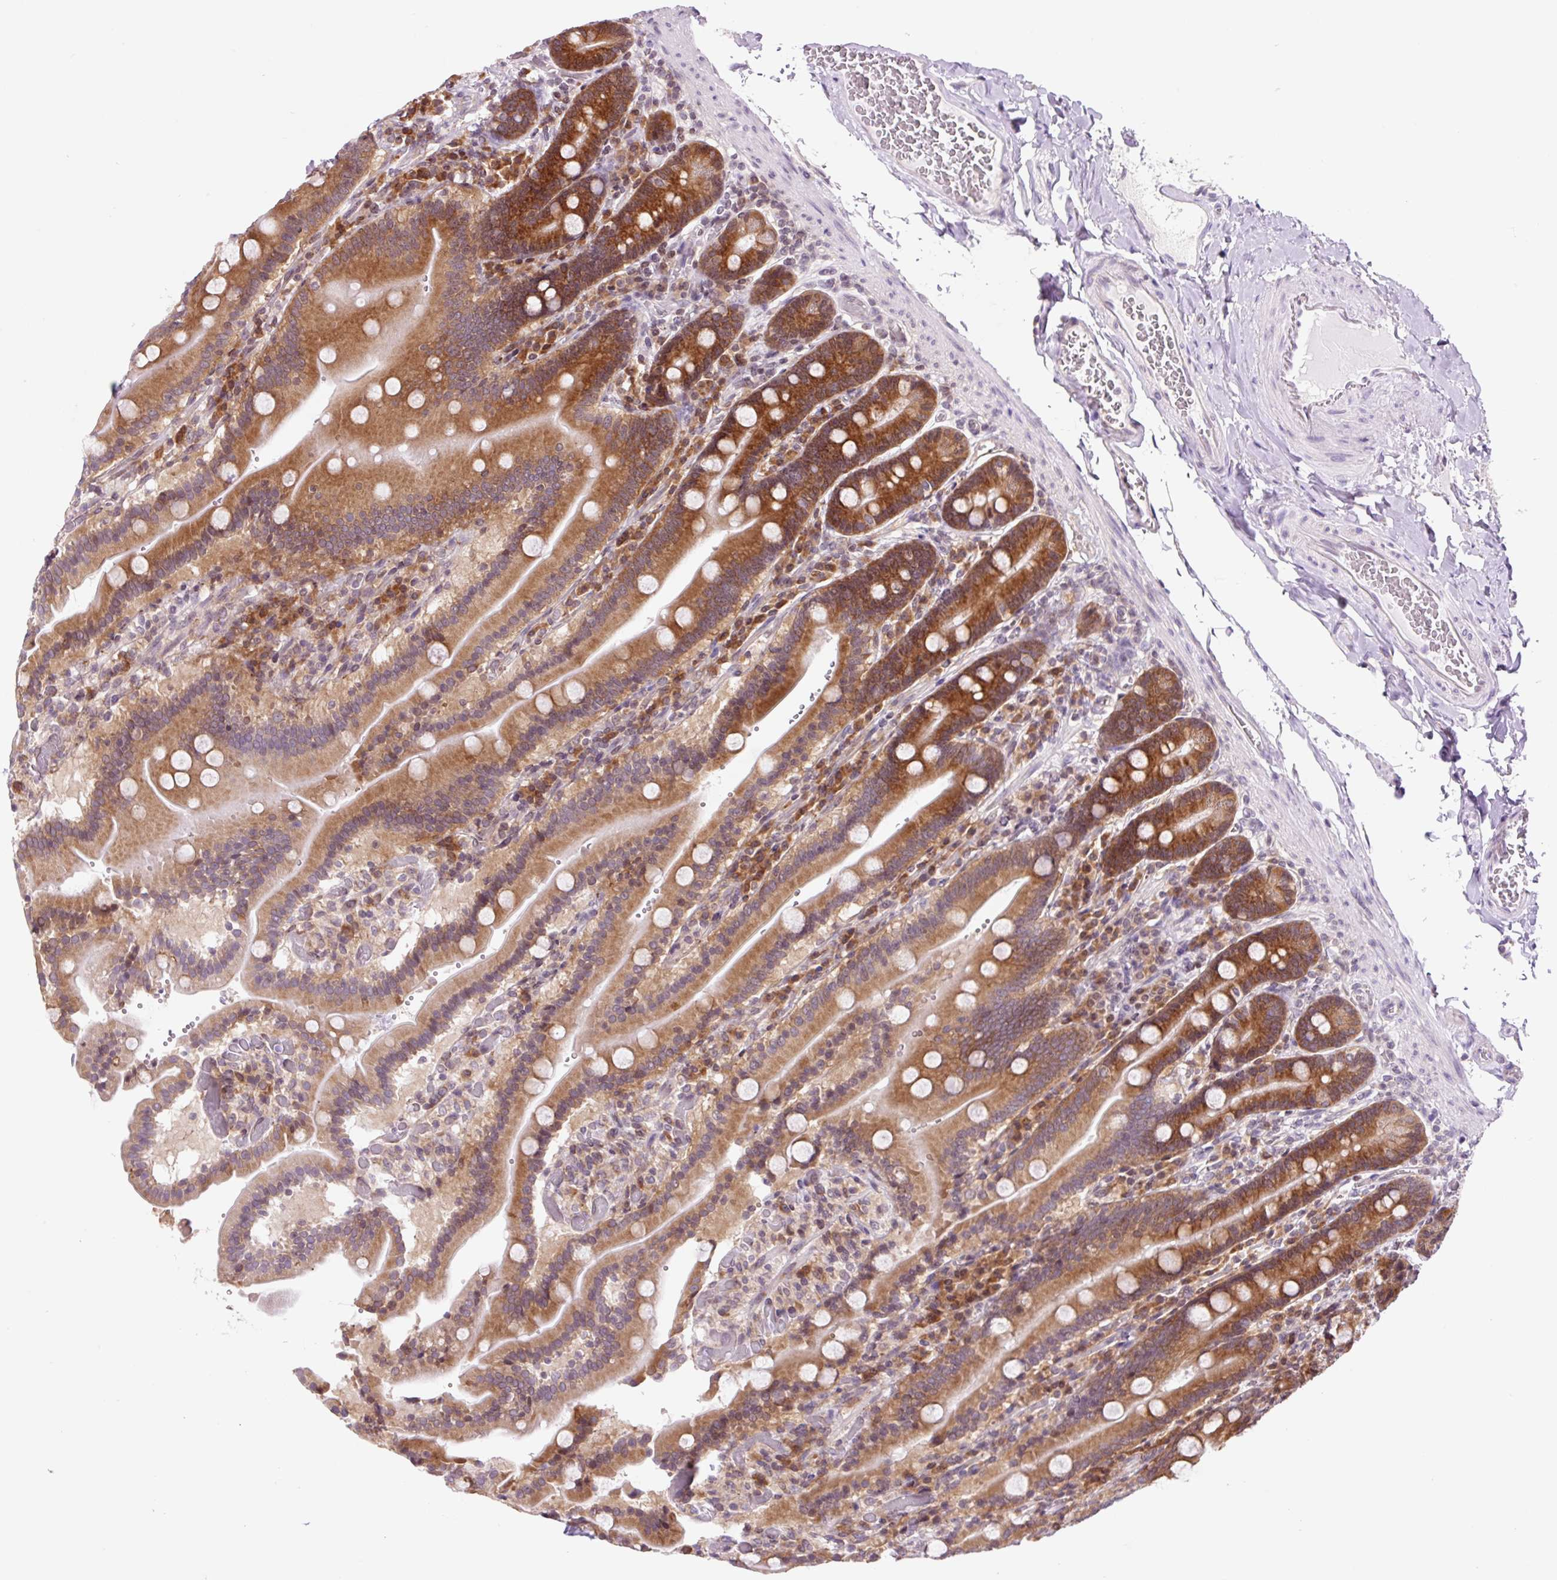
{"staining": {"intensity": "strong", "quantity": ">75%", "location": "cytoplasmic/membranous"}, "tissue": "duodenum", "cell_type": "Glandular cells", "image_type": "normal", "snomed": [{"axis": "morphology", "description": "Normal tissue, NOS"}, {"axis": "topography", "description": "Duodenum"}], "caption": "High-power microscopy captured an immunohistochemistry micrograph of unremarkable duodenum, revealing strong cytoplasmic/membranous staining in about >75% of glandular cells.", "gene": "RPL41", "patient": {"sex": "female", "age": 62}}